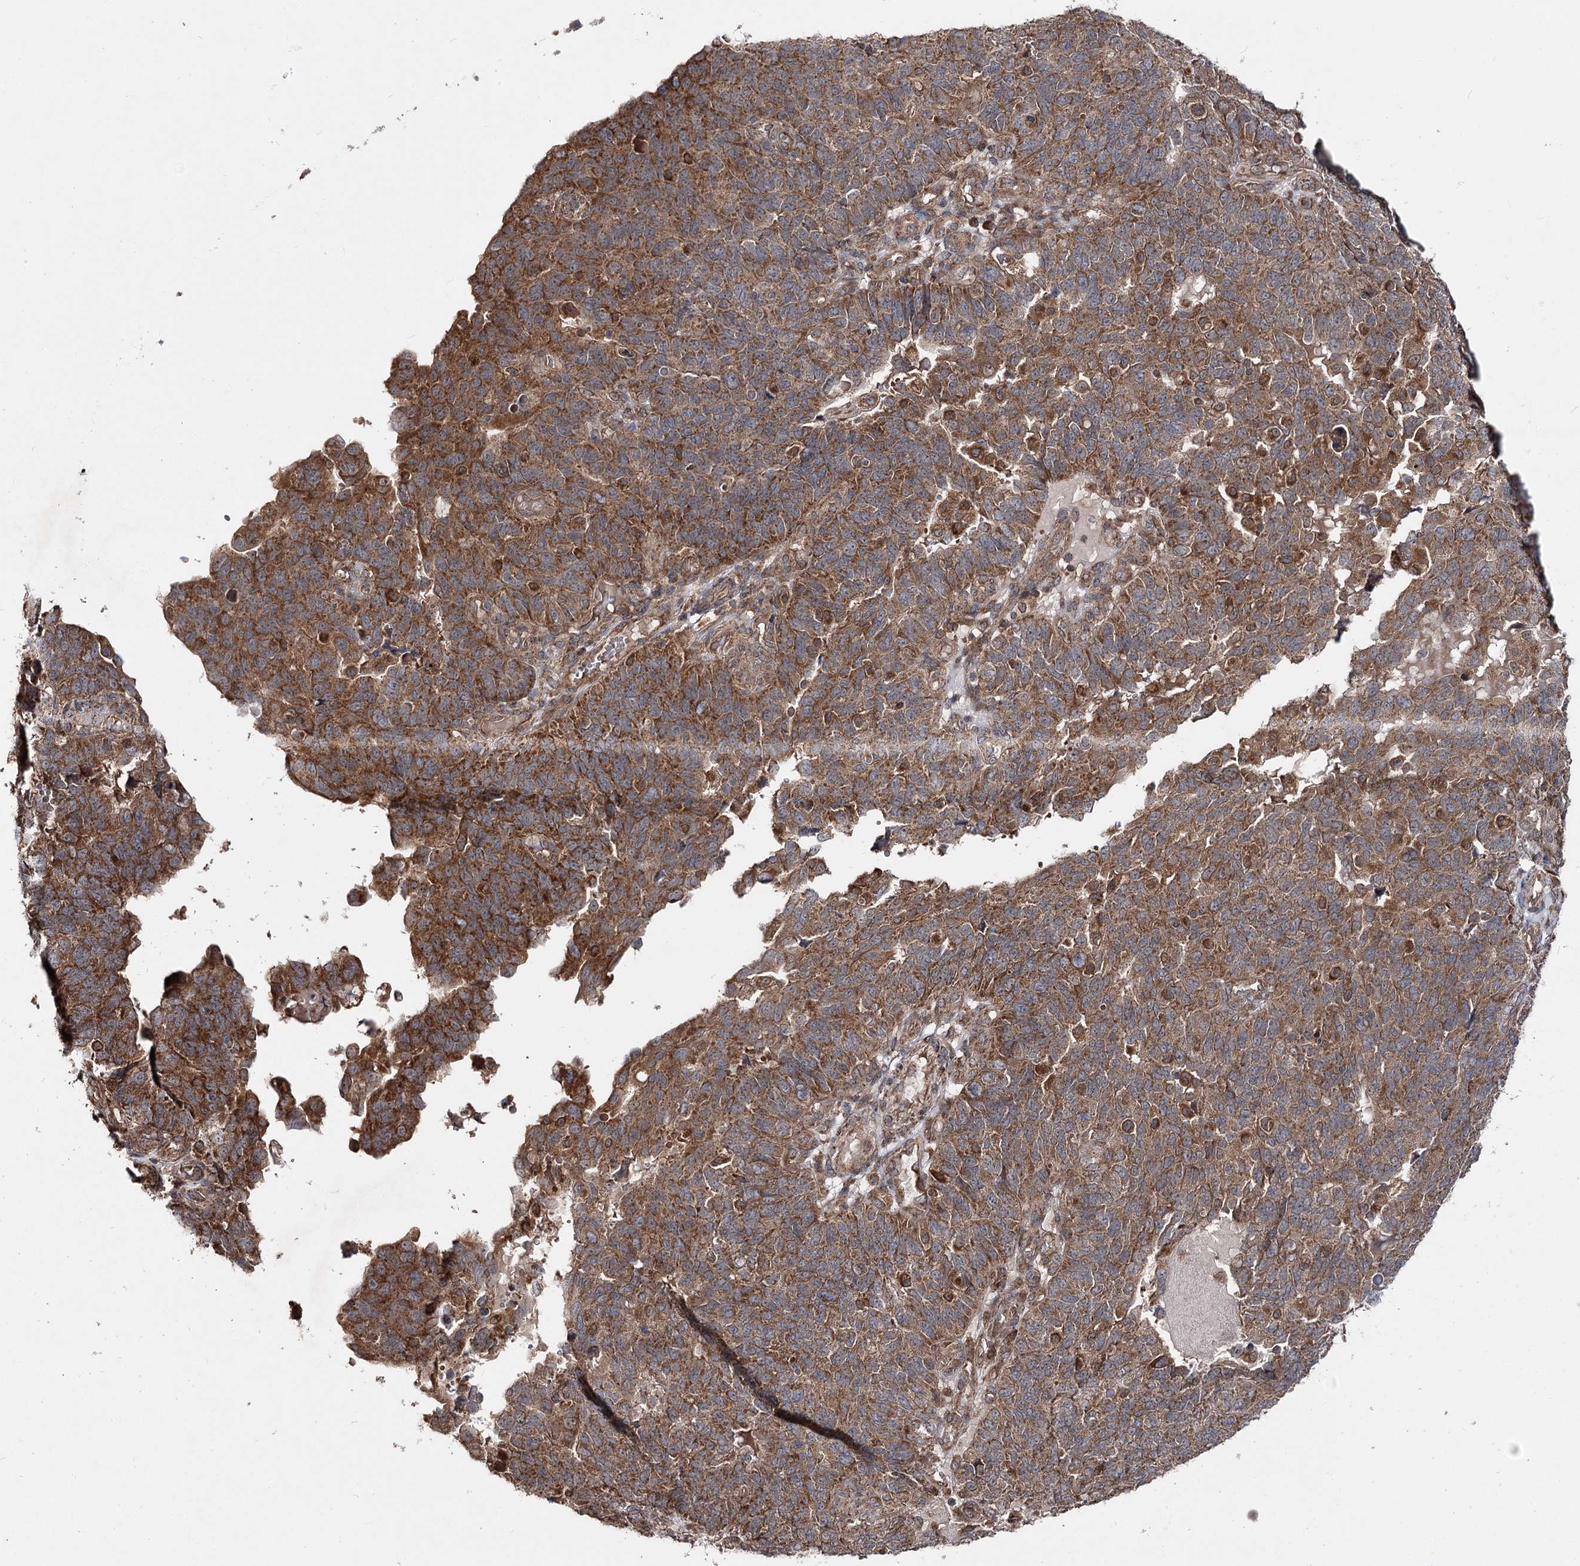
{"staining": {"intensity": "moderate", "quantity": ">75%", "location": "cytoplasmic/membranous"}, "tissue": "endometrial cancer", "cell_type": "Tumor cells", "image_type": "cancer", "snomed": [{"axis": "morphology", "description": "Adenocarcinoma, NOS"}, {"axis": "topography", "description": "Endometrium"}], "caption": "There is medium levels of moderate cytoplasmic/membranous staining in tumor cells of endometrial cancer (adenocarcinoma), as demonstrated by immunohistochemical staining (brown color).", "gene": "MINDY3", "patient": {"sex": "female", "age": 66}}